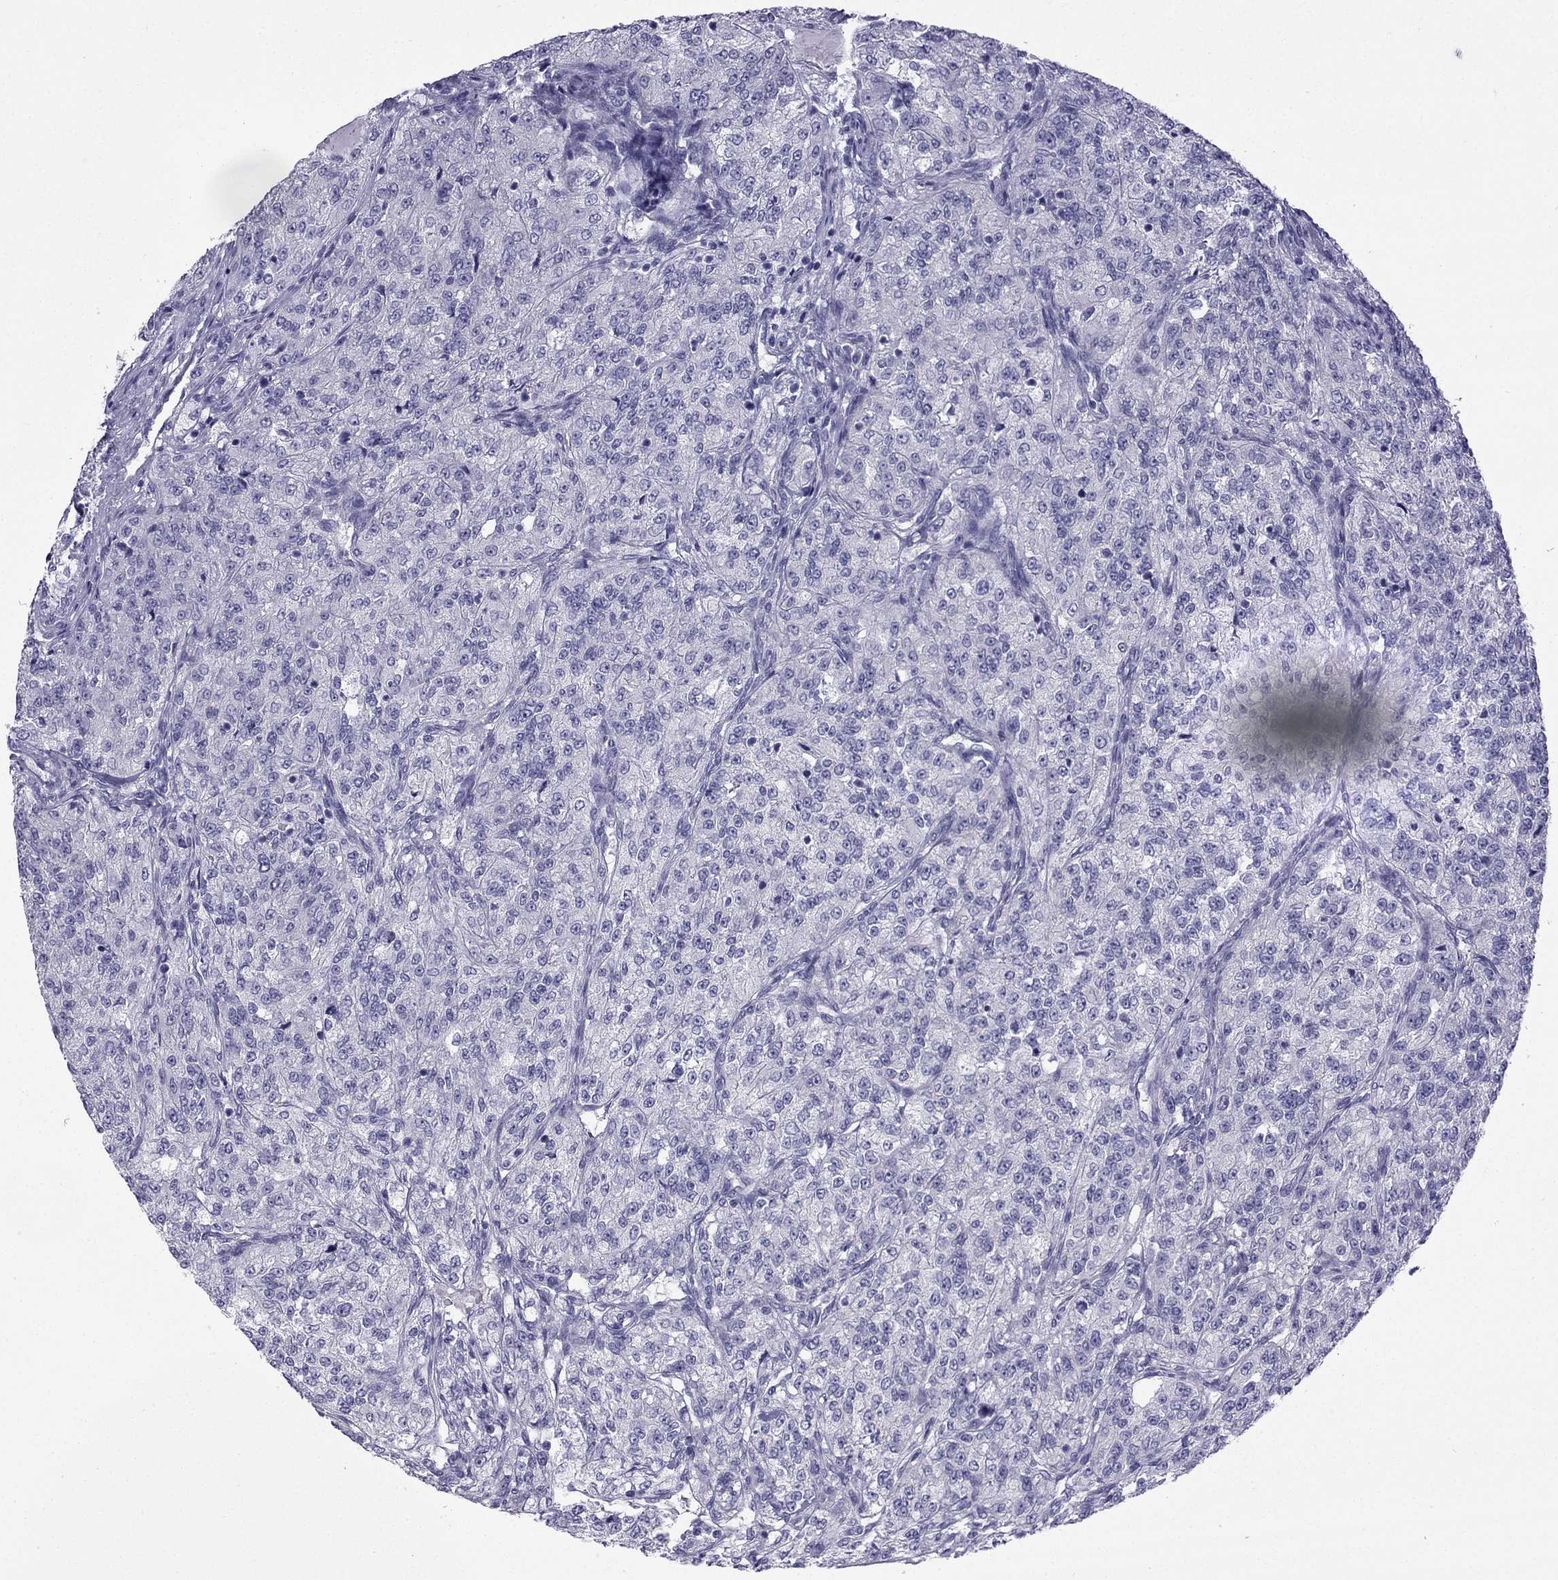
{"staining": {"intensity": "negative", "quantity": "none", "location": "none"}, "tissue": "renal cancer", "cell_type": "Tumor cells", "image_type": "cancer", "snomed": [{"axis": "morphology", "description": "Adenocarcinoma, NOS"}, {"axis": "topography", "description": "Kidney"}], "caption": "IHC micrograph of renal cancer (adenocarcinoma) stained for a protein (brown), which reveals no expression in tumor cells. (Brightfield microscopy of DAB immunohistochemistry (IHC) at high magnification).", "gene": "GJA8", "patient": {"sex": "female", "age": 63}}